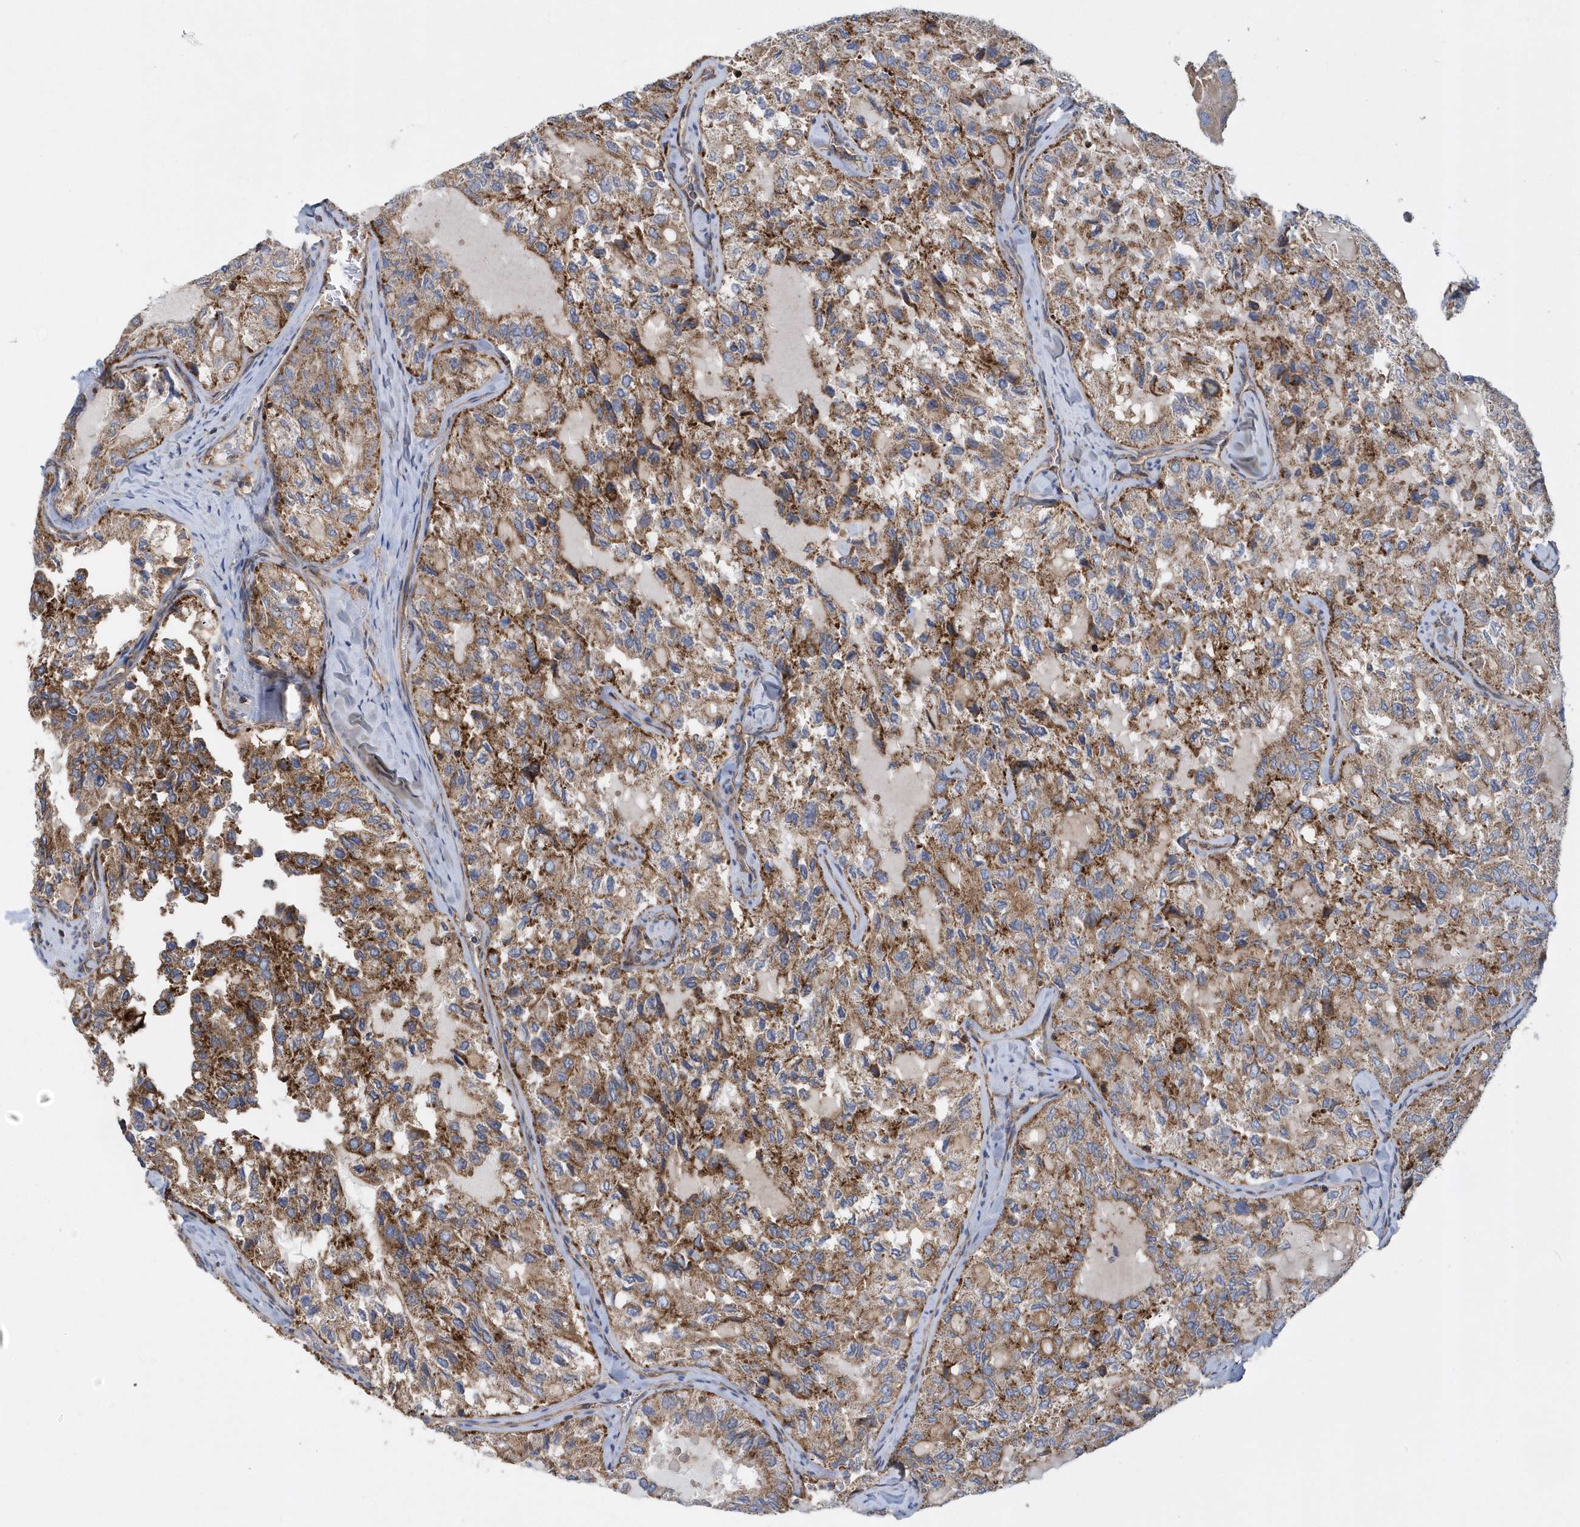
{"staining": {"intensity": "moderate", "quantity": ">75%", "location": "cytoplasmic/membranous"}, "tissue": "thyroid cancer", "cell_type": "Tumor cells", "image_type": "cancer", "snomed": [{"axis": "morphology", "description": "Follicular adenoma carcinoma, NOS"}, {"axis": "topography", "description": "Thyroid gland"}], "caption": "Moderate cytoplasmic/membranous expression for a protein is appreciated in about >75% of tumor cells of follicular adenoma carcinoma (thyroid) using immunohistochemistry.", "gene": "TRAIP", "patient": {"sex": "male", "age": 75}}